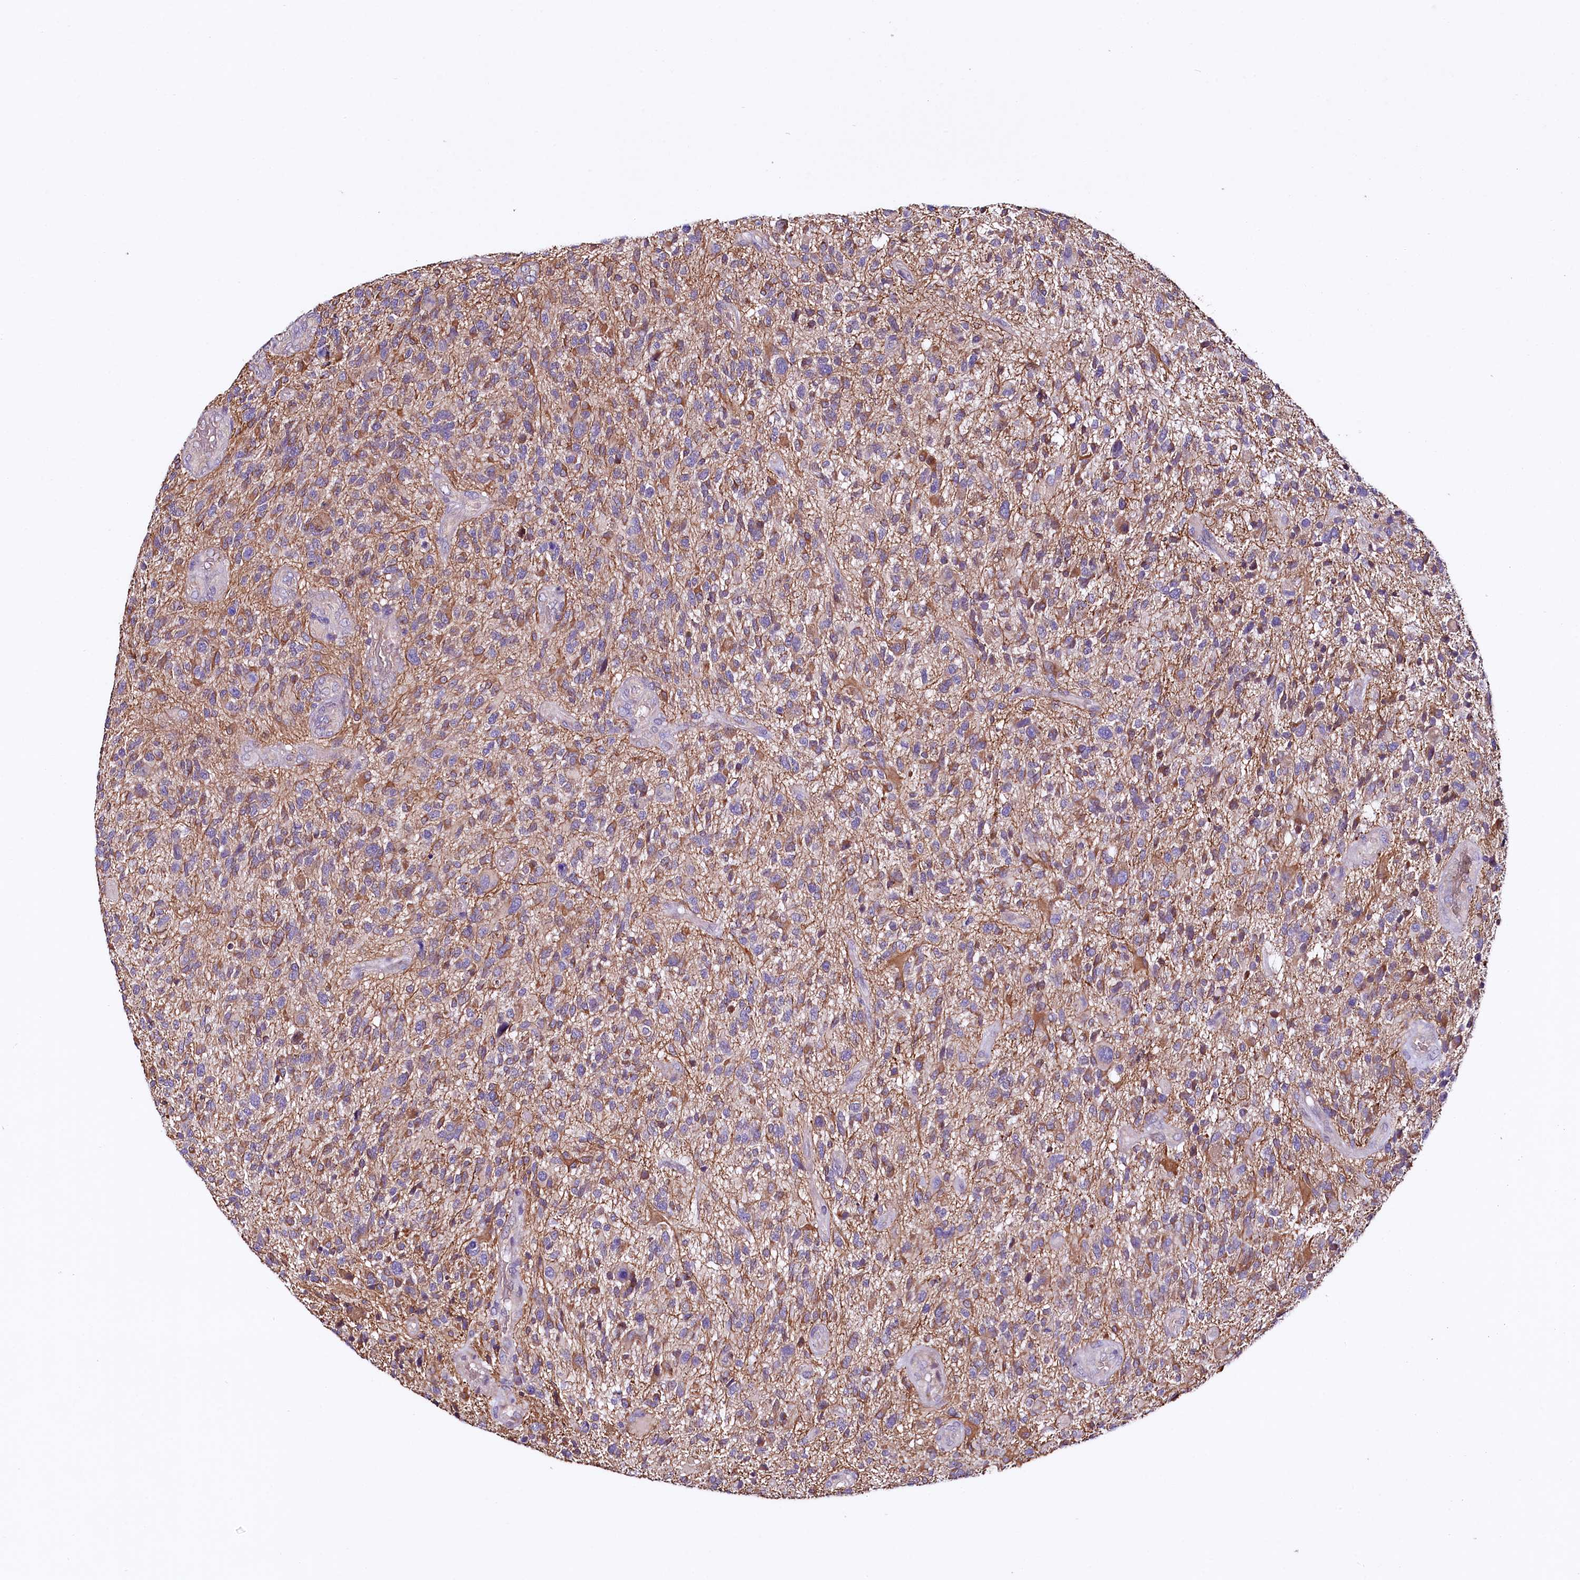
{"staining": {"intensity": "moderate", "quantity": "<25%", "location": "cytoplasmic/membranous"}, "tissue": "glioma", "cell_type": "Tumor cells", "image_type": "cancer", "snomed": [{"axis": "morphology", "description": "Glioma, malignant, High grade"}, {"axis": "topography", "description": "Brain"}], "caption": "Human malignant glioma (high-grade) stained with a protein marker shows moderate staining in tumor cells.", "gene": "CEP295", "patient": {"sex": "male", "age": 47}}